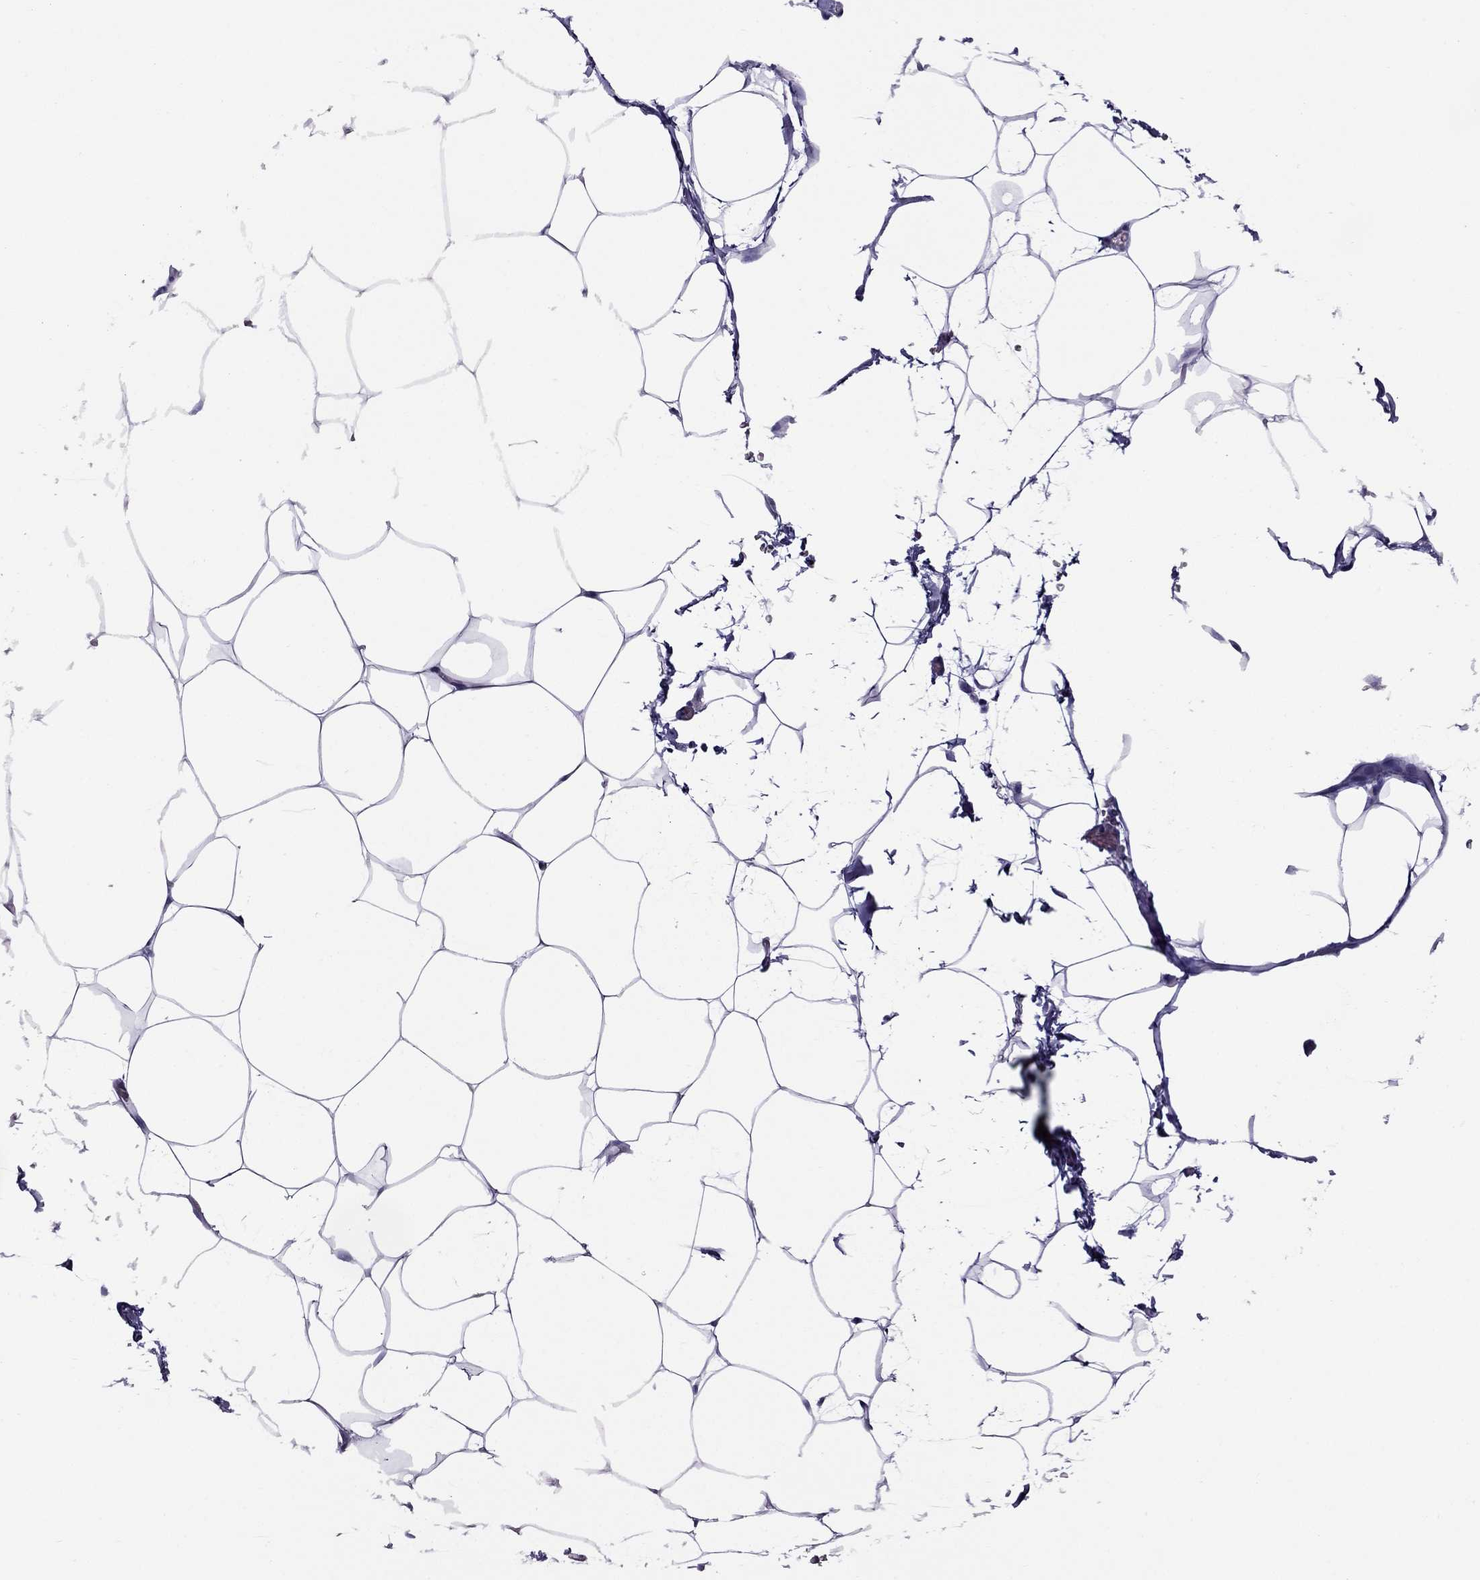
{"staining": {"intensity": "negative", "quantity": "none", "location": "none"}, "tissue": "adipose tissue", "cell_type": "Adipocytes", "image_type": "normal", "snomed": [{"axis": "morphology", "description": "Normal tissue, NOS"}, {"axis": "topography", "description": "Adipose tissue"}], "caption": "The IHC micrograph has no significant expression in adipocytes of adipose tissue.", "gene": "CHRNA5", "patient": {"sex": "male", "age": 57}}